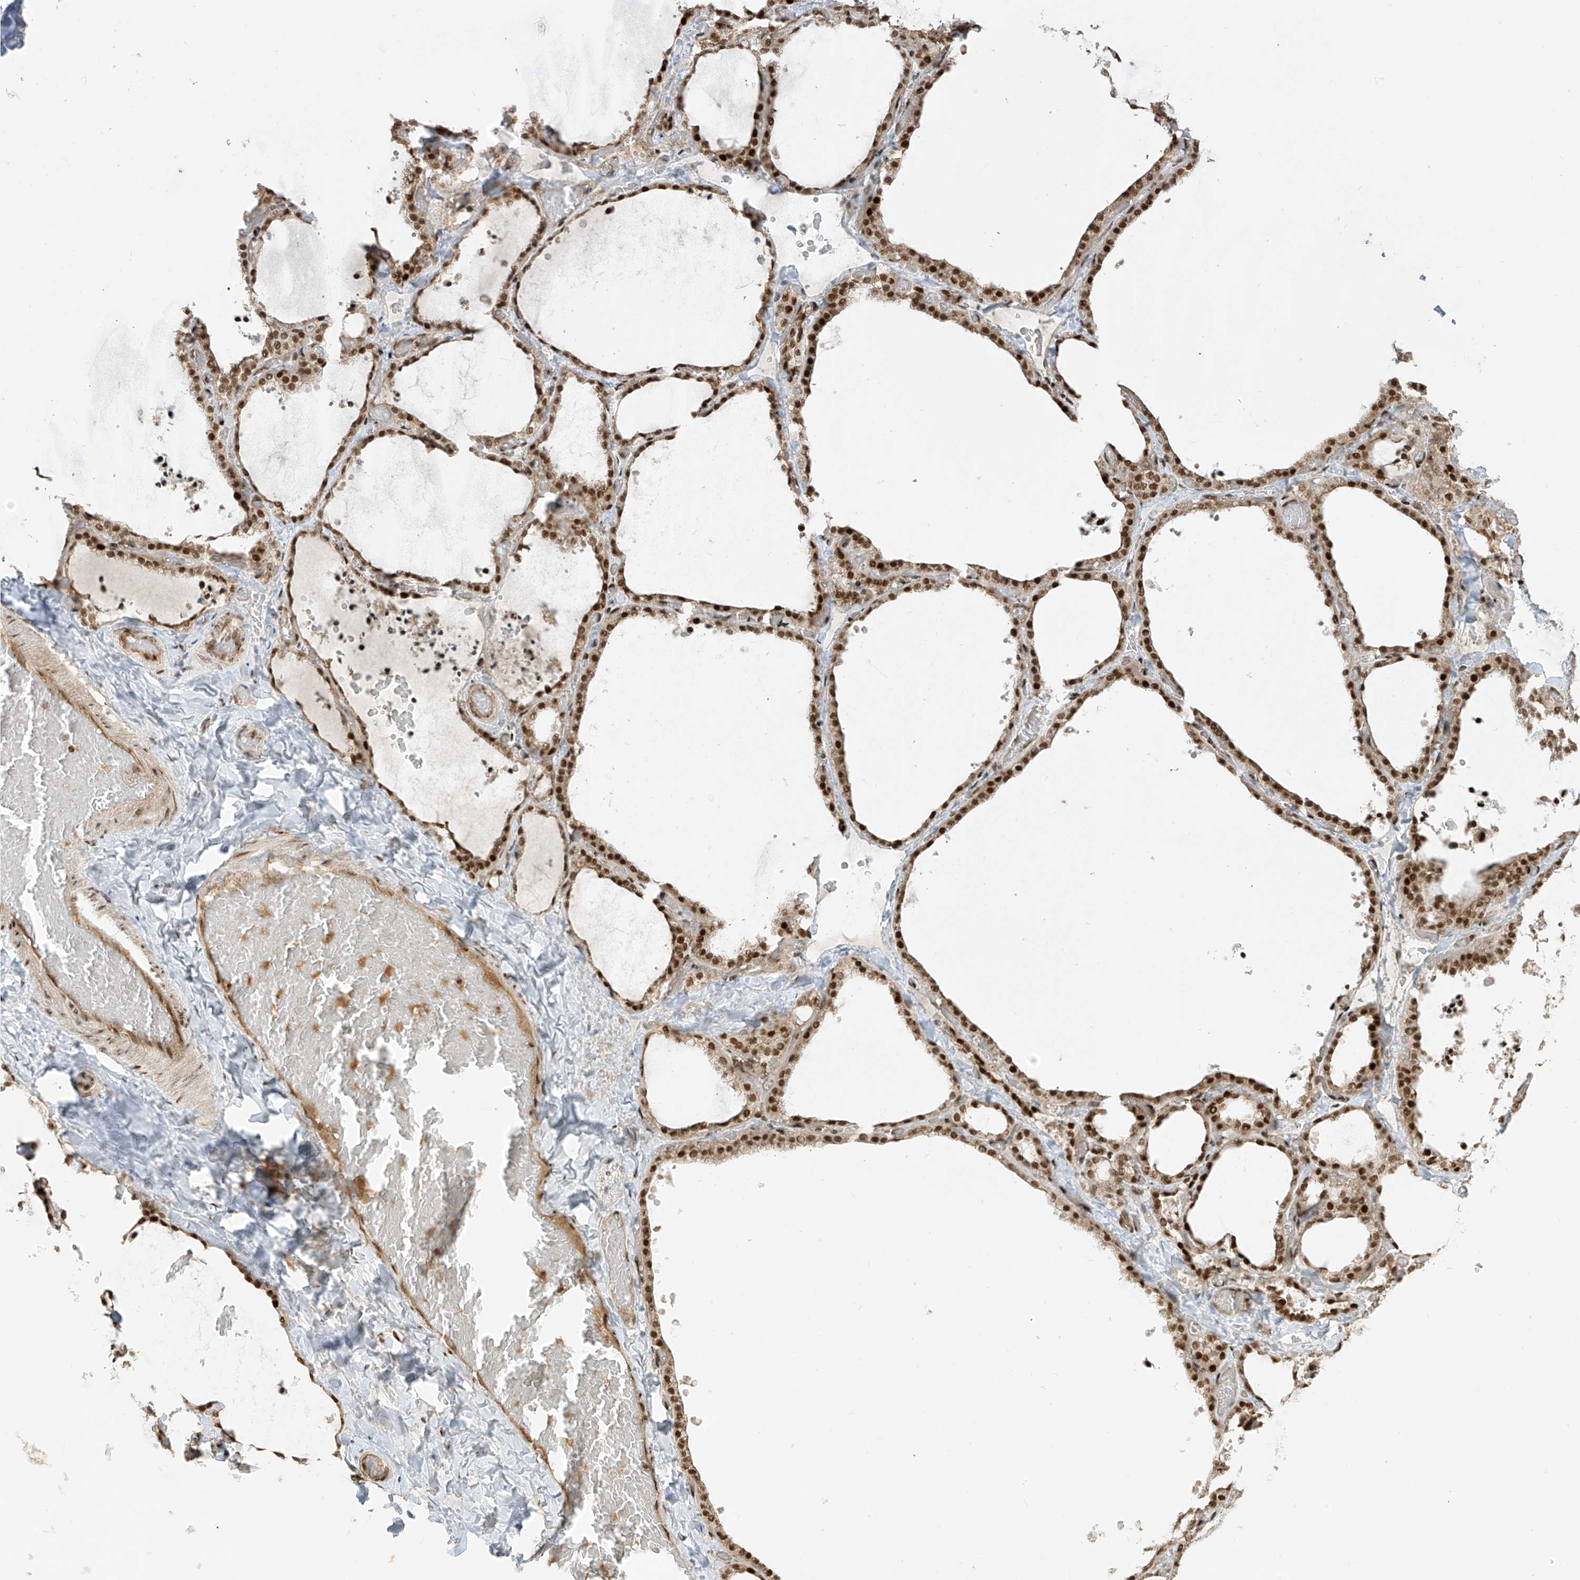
{"staining": {"intensity": "strong", "quantity": ">75%", "location": "nuclear"}, "tissue": "thyroid gland", "cell_type": "Glandular cells", "image_type": "normal", "snomed": [{"axis": "morphology", "description": "Normal tissue, NOS"}, {"axis": "topography", "description": "Thyroid gland"}], "caption": "Immunohistochemistry (IHC) of benign thyroid gland exhibits high levels of strong nuclear staining in about >75% of glandular cells.", "gene": "ARHGEF3", "patient": {"sex": "female", "age": 22}}